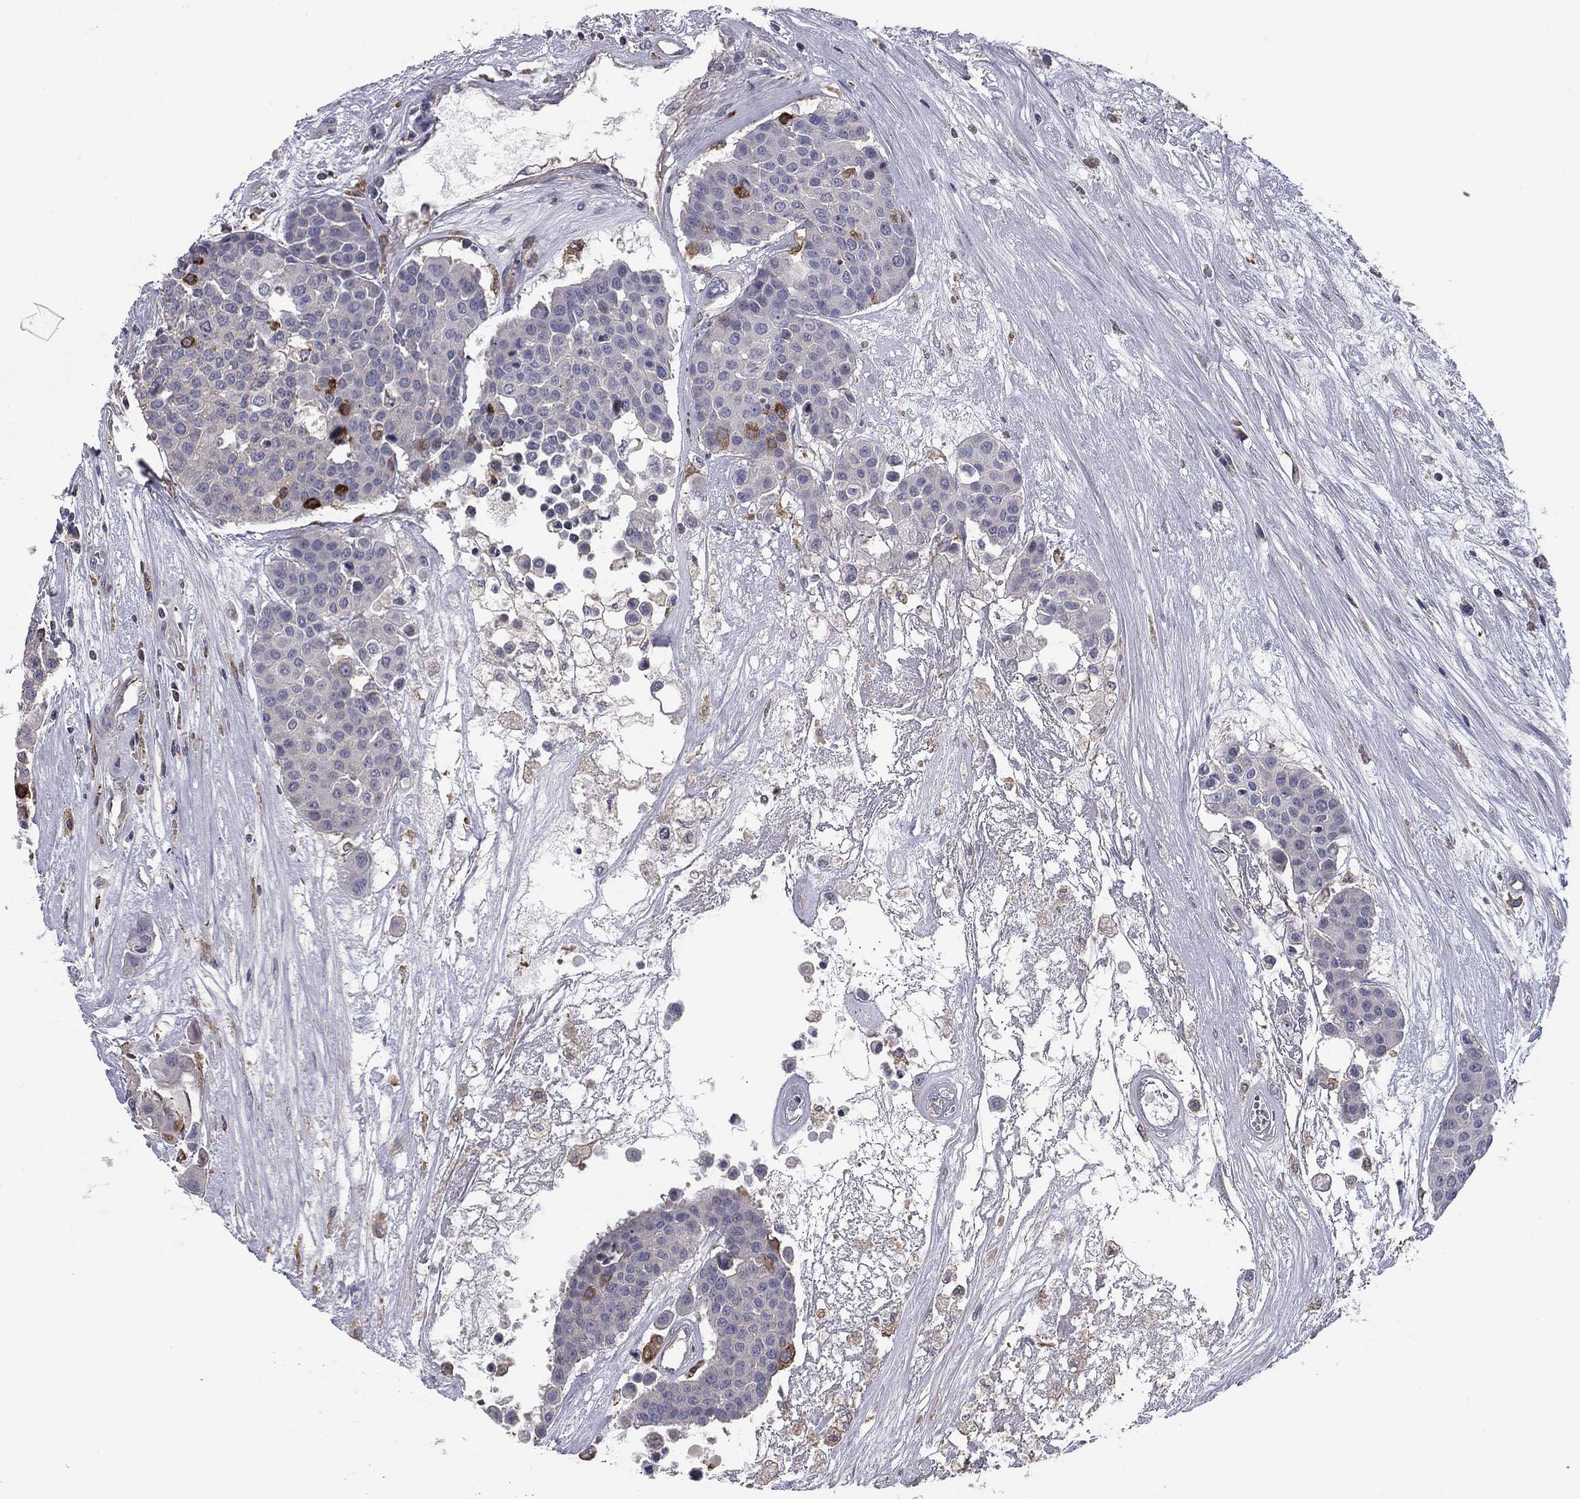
{"staining": {"intensity": "negative", "quantity": "none", "location": "none"}, "tissue": "carcinoid", "cell_type": "Tumor cells", "image_type": "cancer", "snomed": [{"axis": "morphology", "description": "Carcinoid, malignant, NOS"}, {"axis": "topography", "description": "Colon"}], "caption": "A high-resolution photomicrograph shows IHC staining of carcinoid, which reveals no significant staining in tumor cells.", "gene": "PLCB2", "patient": {"sex": "male", "age": 81}}